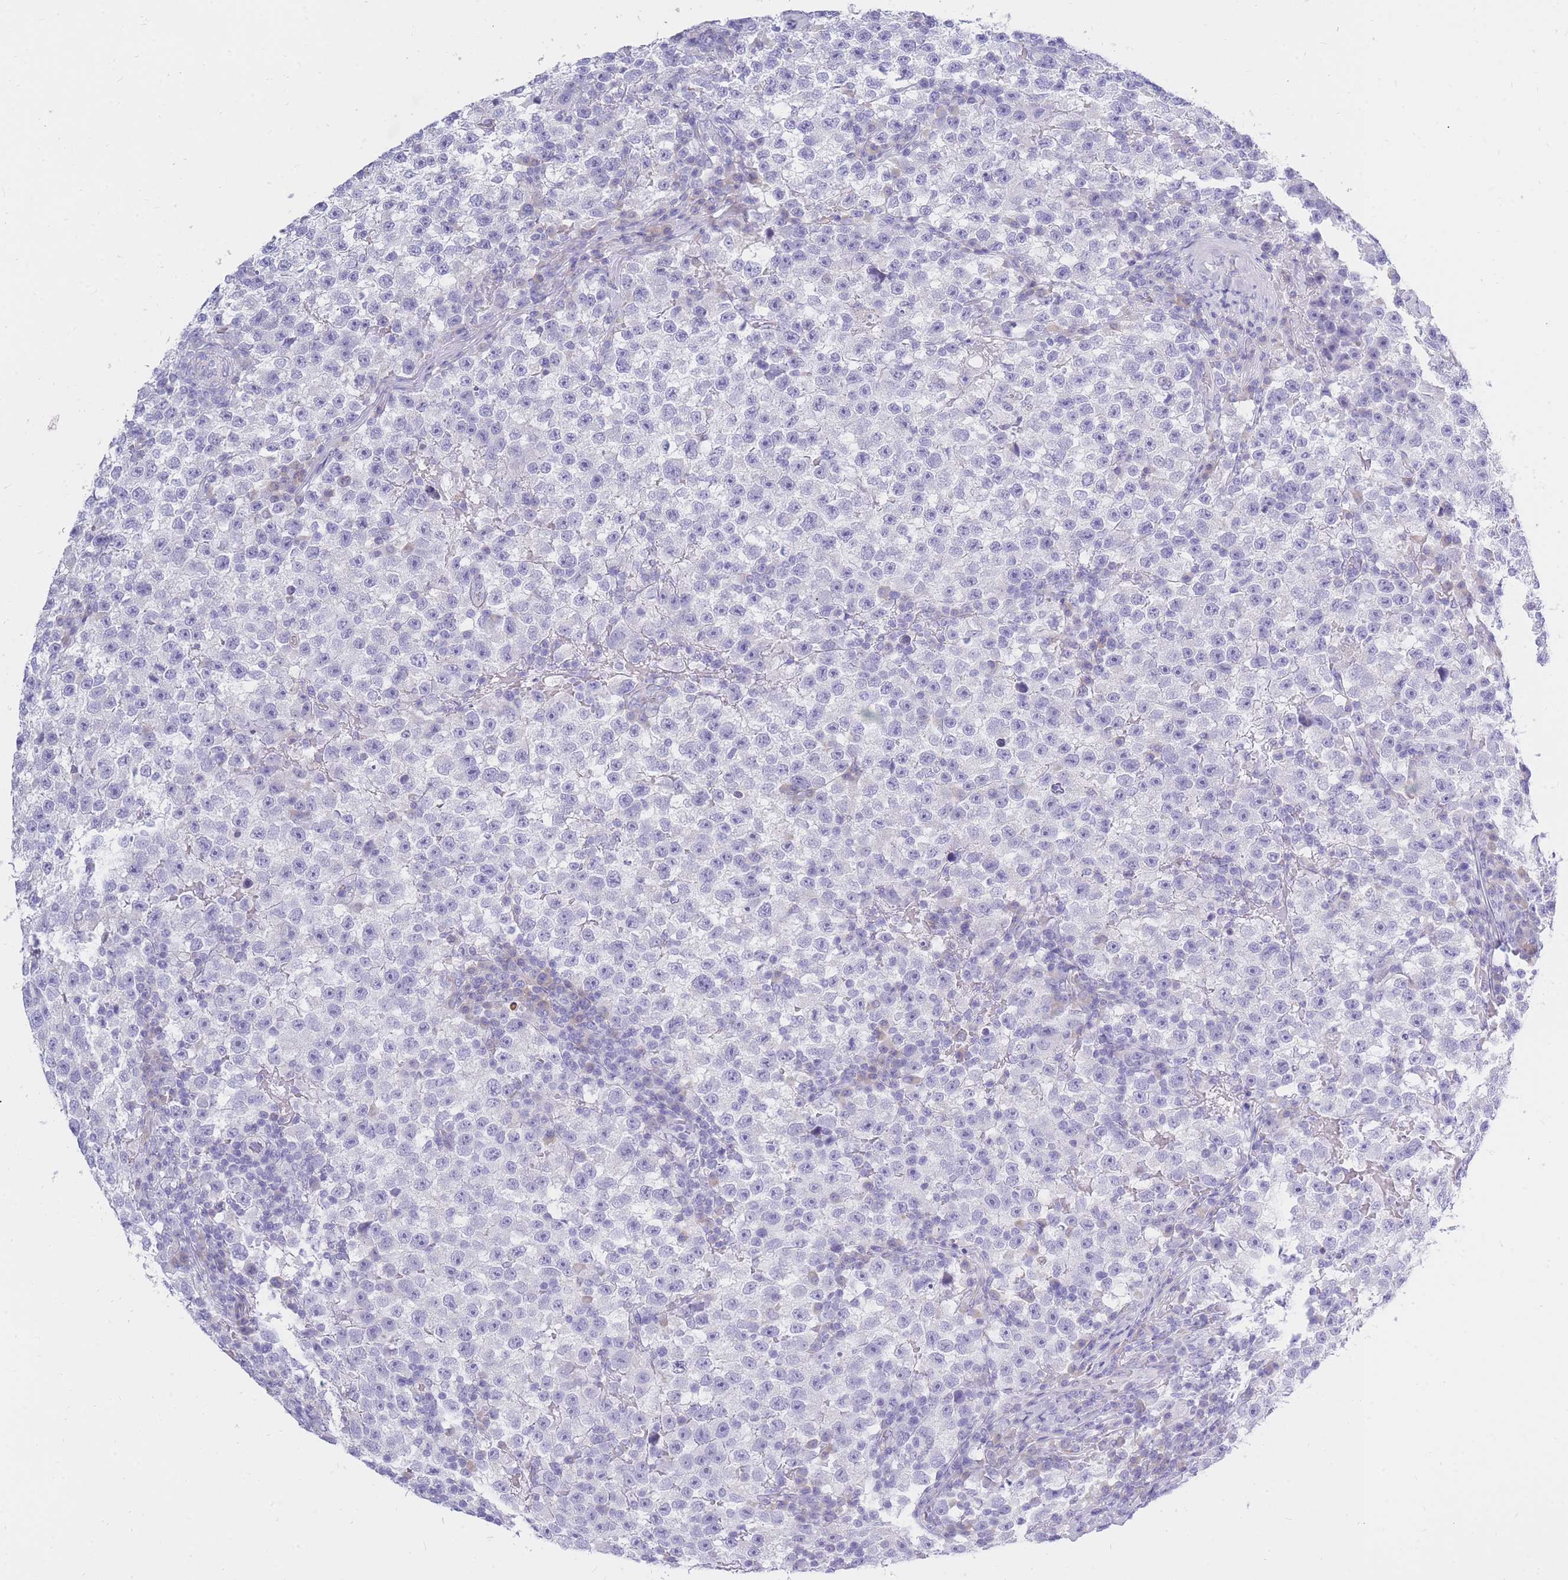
{"staining": {"intensity": "negative", "quantity": "none", "location": "none"}, "tissue": "testis cancer", "cell_type": "Tumor cells", "image_type": "cancer", "snomed": [{"axis": "morphology", "description": "Seminoma, NOS"}, {"axis": "topography", "description": "Testis"}], "caption": "Protein analysis of testis seminoma reveals no significant expression in tumor cells. (Stains: DAB (3,3'-diaminobenzidine) immunohistochemistry (IHC) with hematoxylin counter stain, Microscopy: brightfield microscopy at high magnification).", "gene": "TPSD1", "patient": {"sex": "male", "age": 22}}